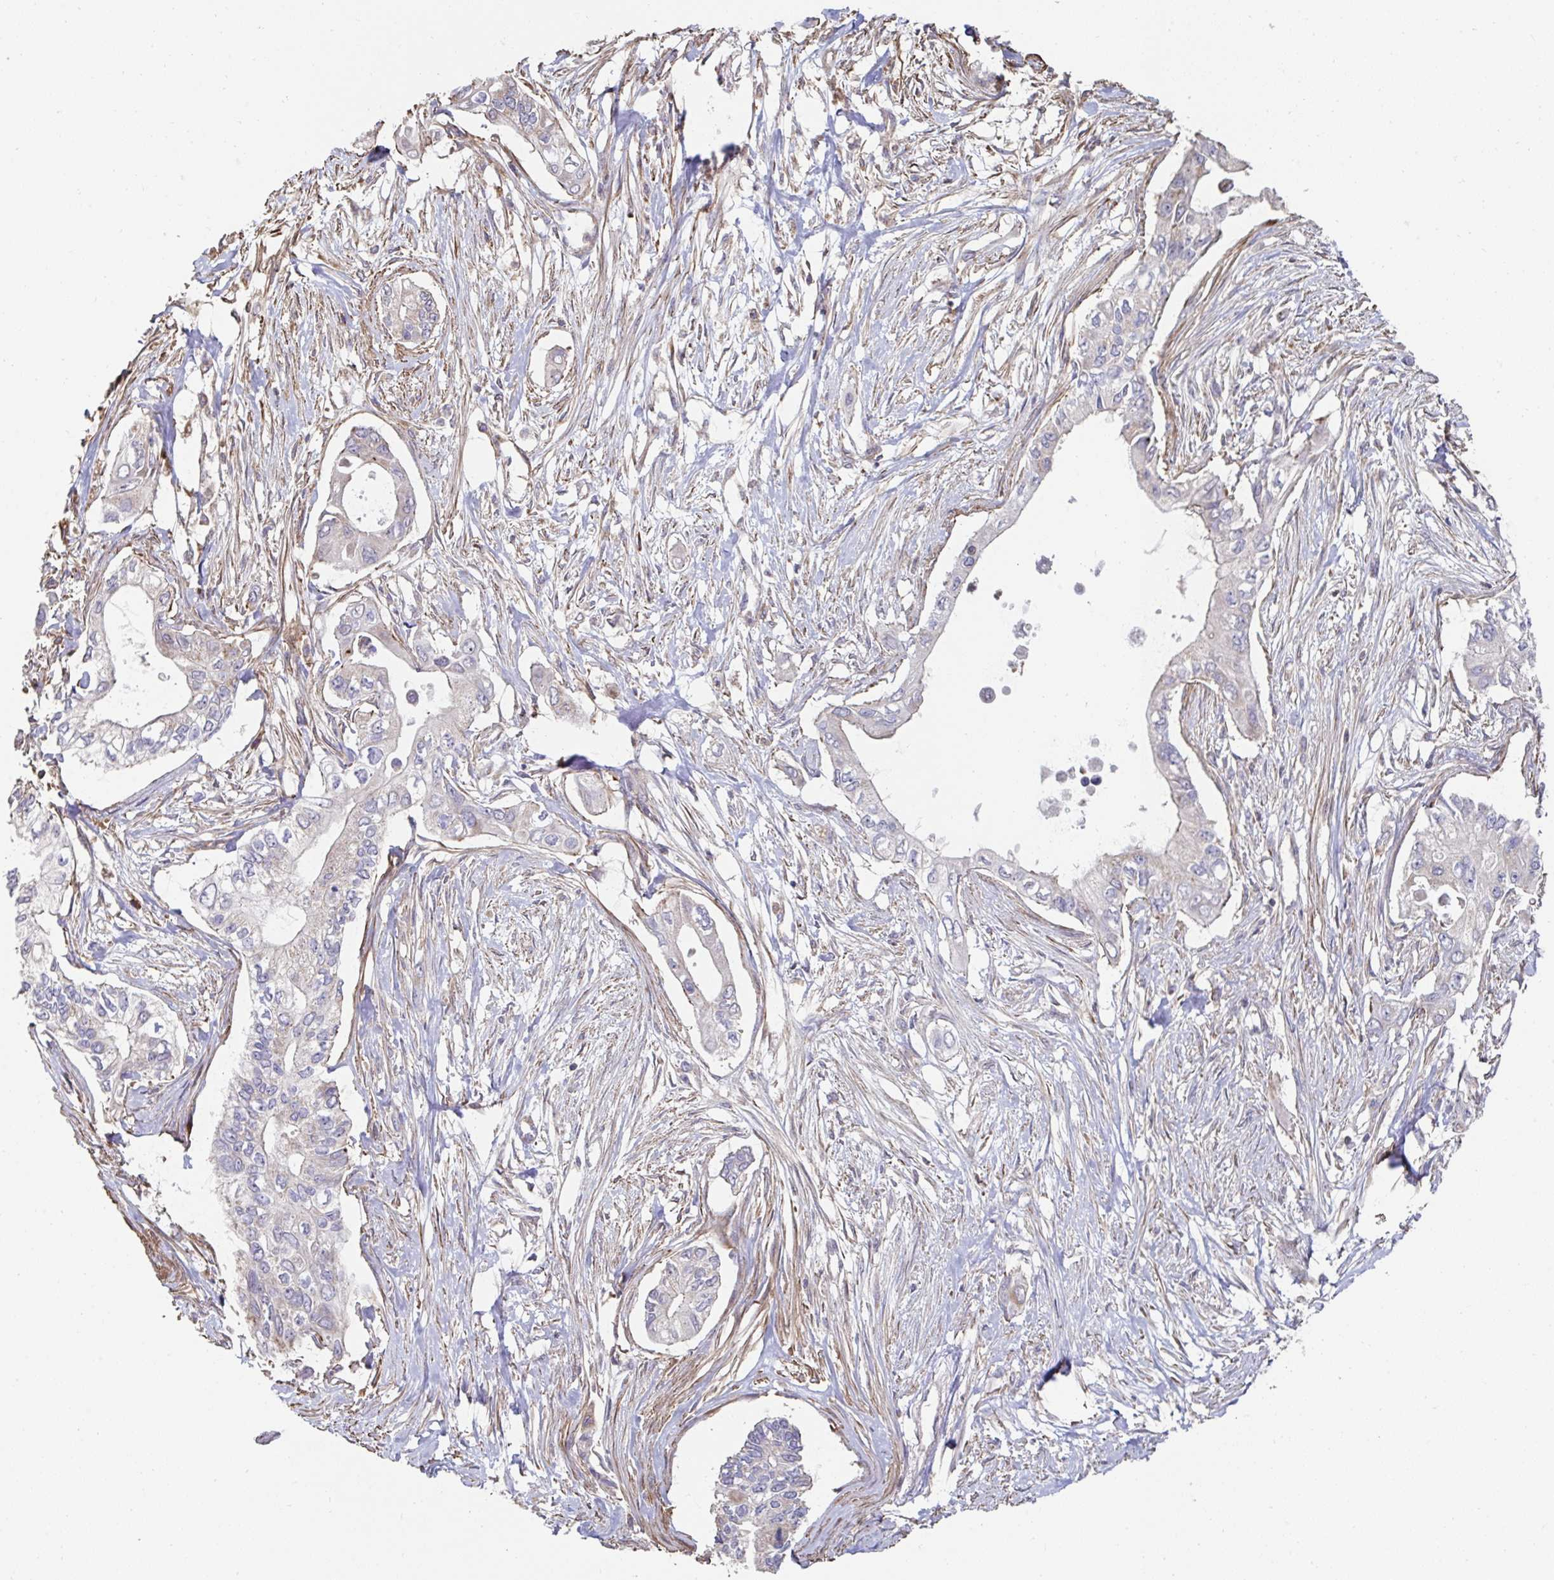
{"staining": {"intensity": "negative", "quantity": "none", "location": "none"}, "tissue": "pancreatic cancer", "cell_type": "Tumor cells", "image_type": "cancer", "snomed": [{"axis": "morphology", "description": "Adenocarcinoma, NOS"}, {"axis": "topography", "description": "Pancreas"}], "caption": "Immunohistochemistry (IHC) photomicrograph of human pancreatic adenocarcinoma stained for a protein (brown), which displays no expression in tumor cells.", "gene": "DZANK1", "patient": {"sex": "female", "age": 63}}